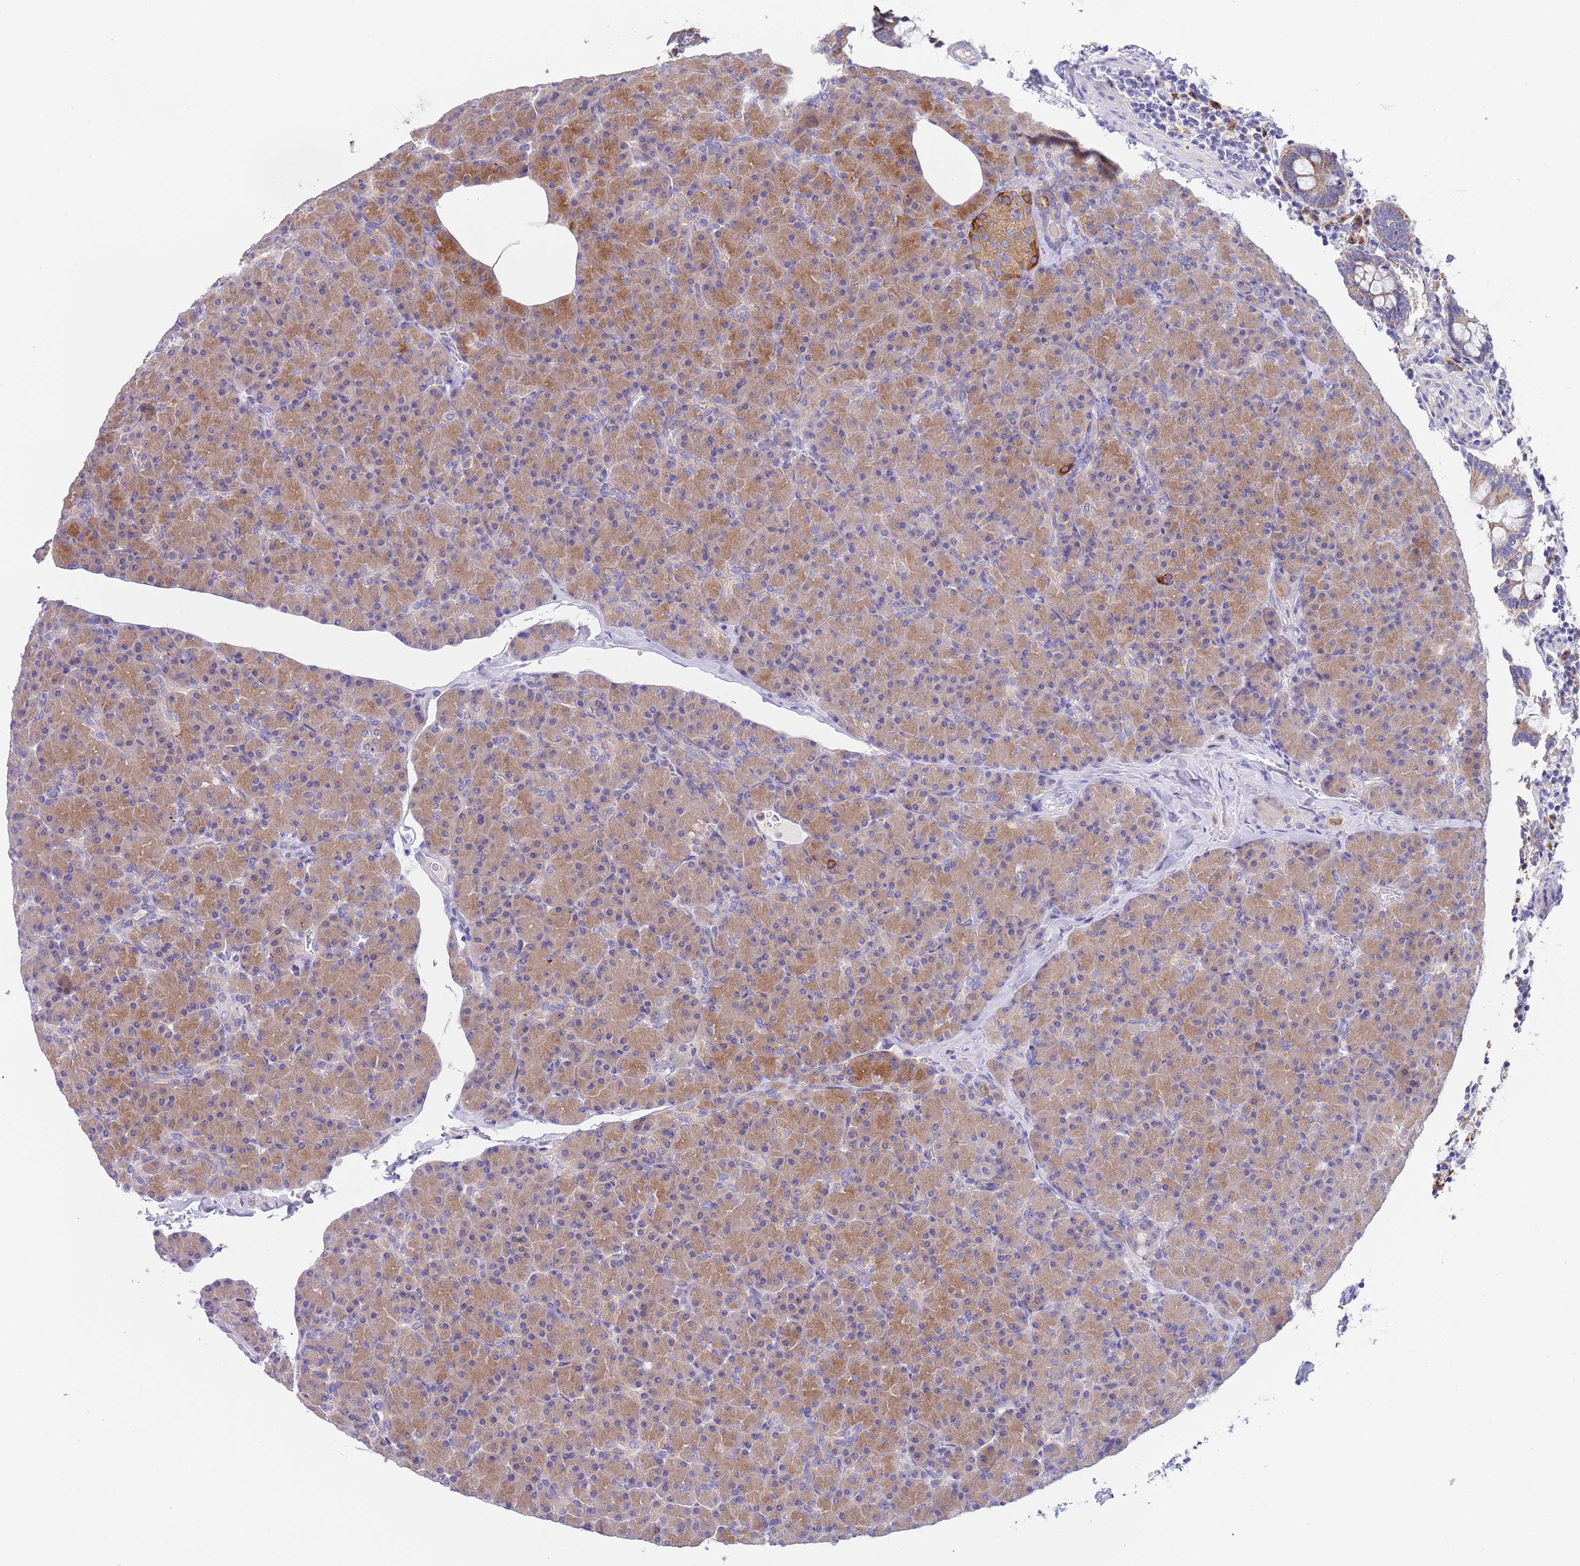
{"staining": {"intensity": "moderate", "quantity": ">75%", "location": "cytoplasmic/membranous"}, "tissue": "pancreas", "cell_type": "Exocrine glandular cells", "image_type": "normal", "snomed": [{"axis": "morphology", "description": "Normal tissue, NOS"}, {"axis": "topography", "description": "Pancreas"}], "caption": "A micrograph showing moderate cytoplasmic/membranous positivity in approximately >75% of exocrine glandular cells in unremarkable pancreas, as visualized by brown immunohistochemical staining.", "gene": "TYW1B", "patient": {"sex": "female", "age": 43}}